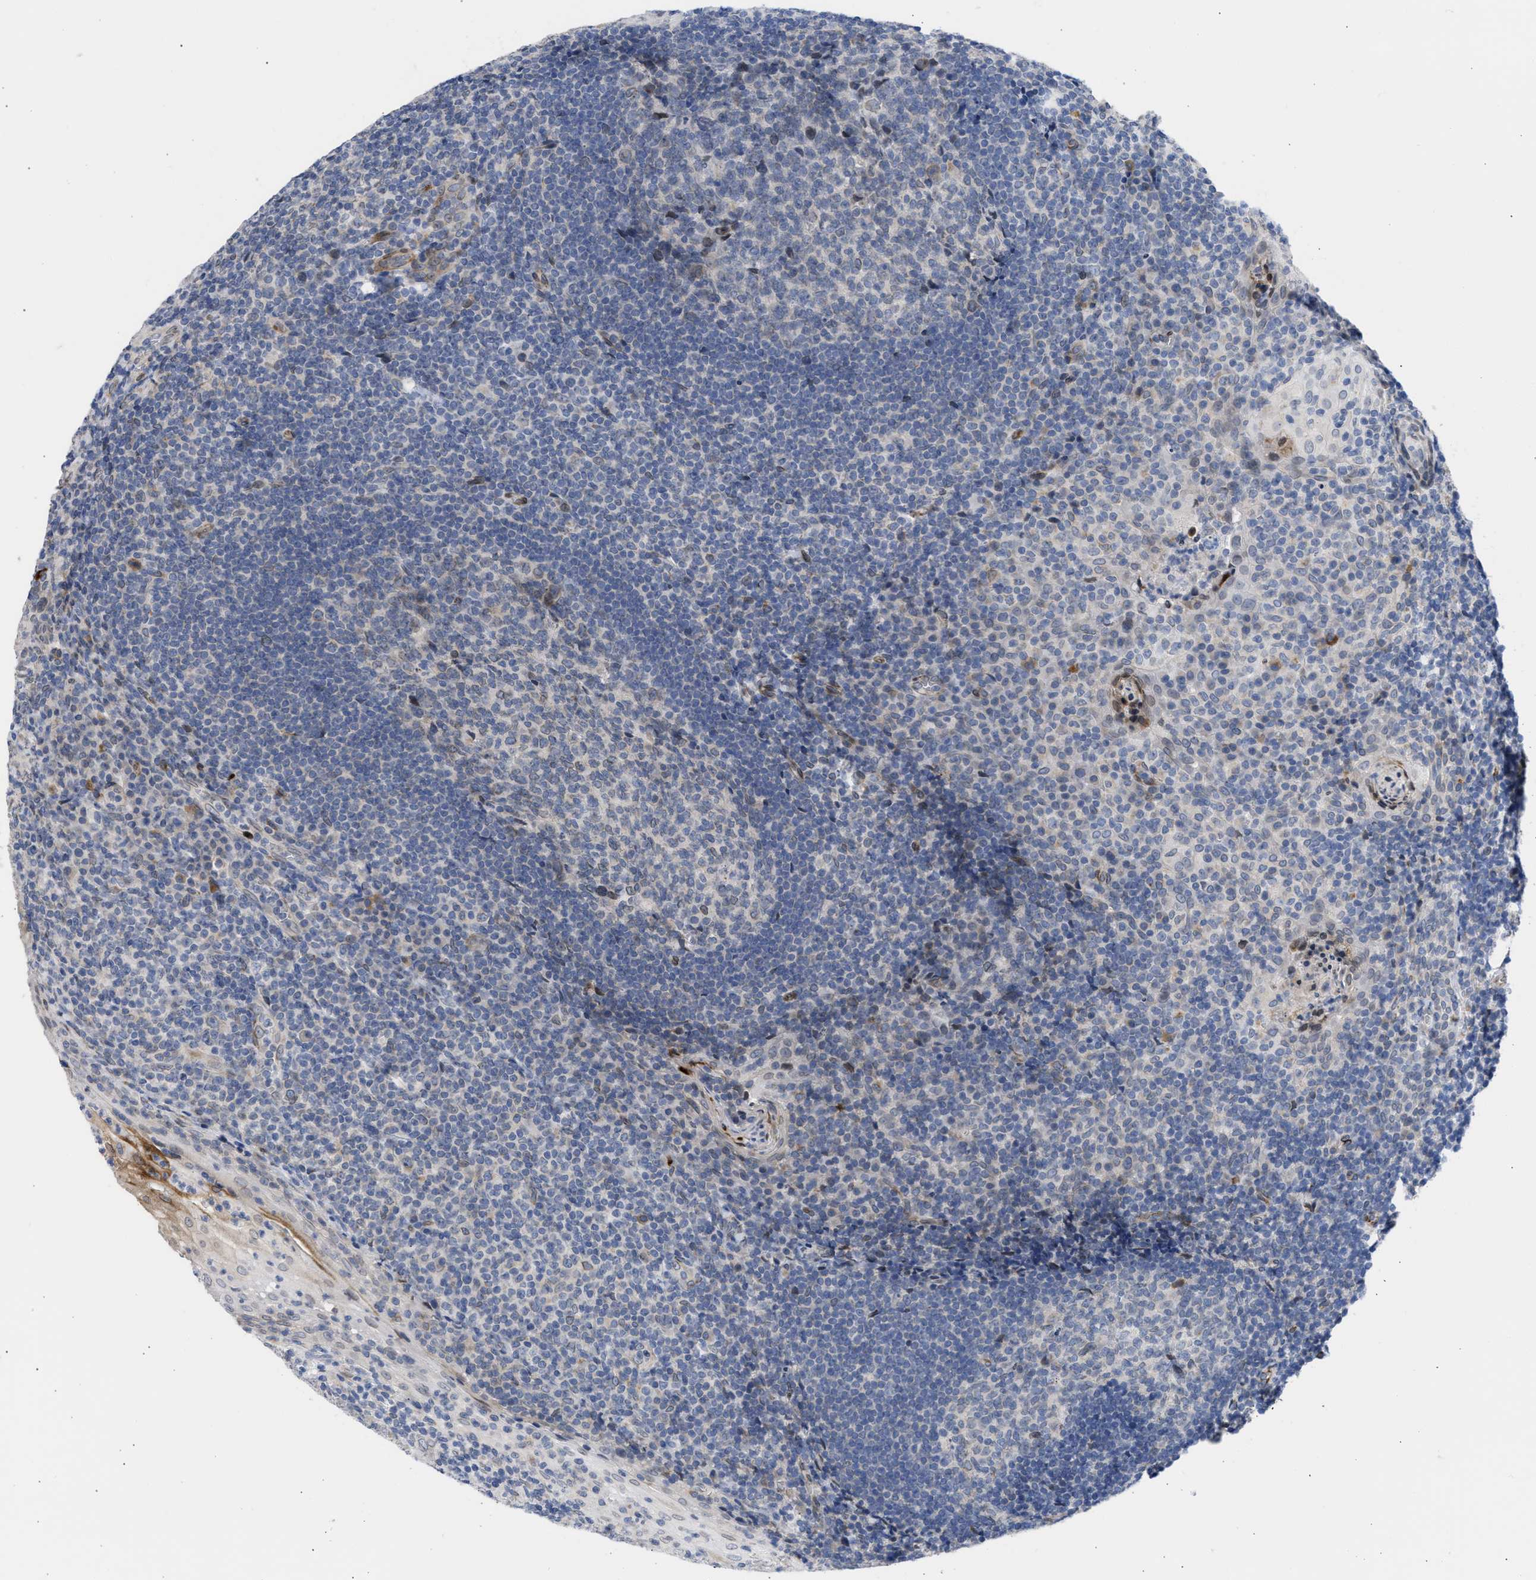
{"staining": {"intensity": "weak", "quantity": "<25%", "location": "cytoplasmic/membranous,nuclear"}, "tissue": "tonsil", "cell_type": "Germinal center cells", "image_type": "normal", "snomed": [{"axis": "morphology", "description": "Normal tissue, NOS"}, {"axis": "topography", "description": "Tonsil"}], "caption": "Immunohistochemistry histopathology image of benign human tonsil stained for a protein (brown), which displays no expression in germinal center cells.", "gene": "NUP35", "patient": {"sex": "male", "age": 37}}